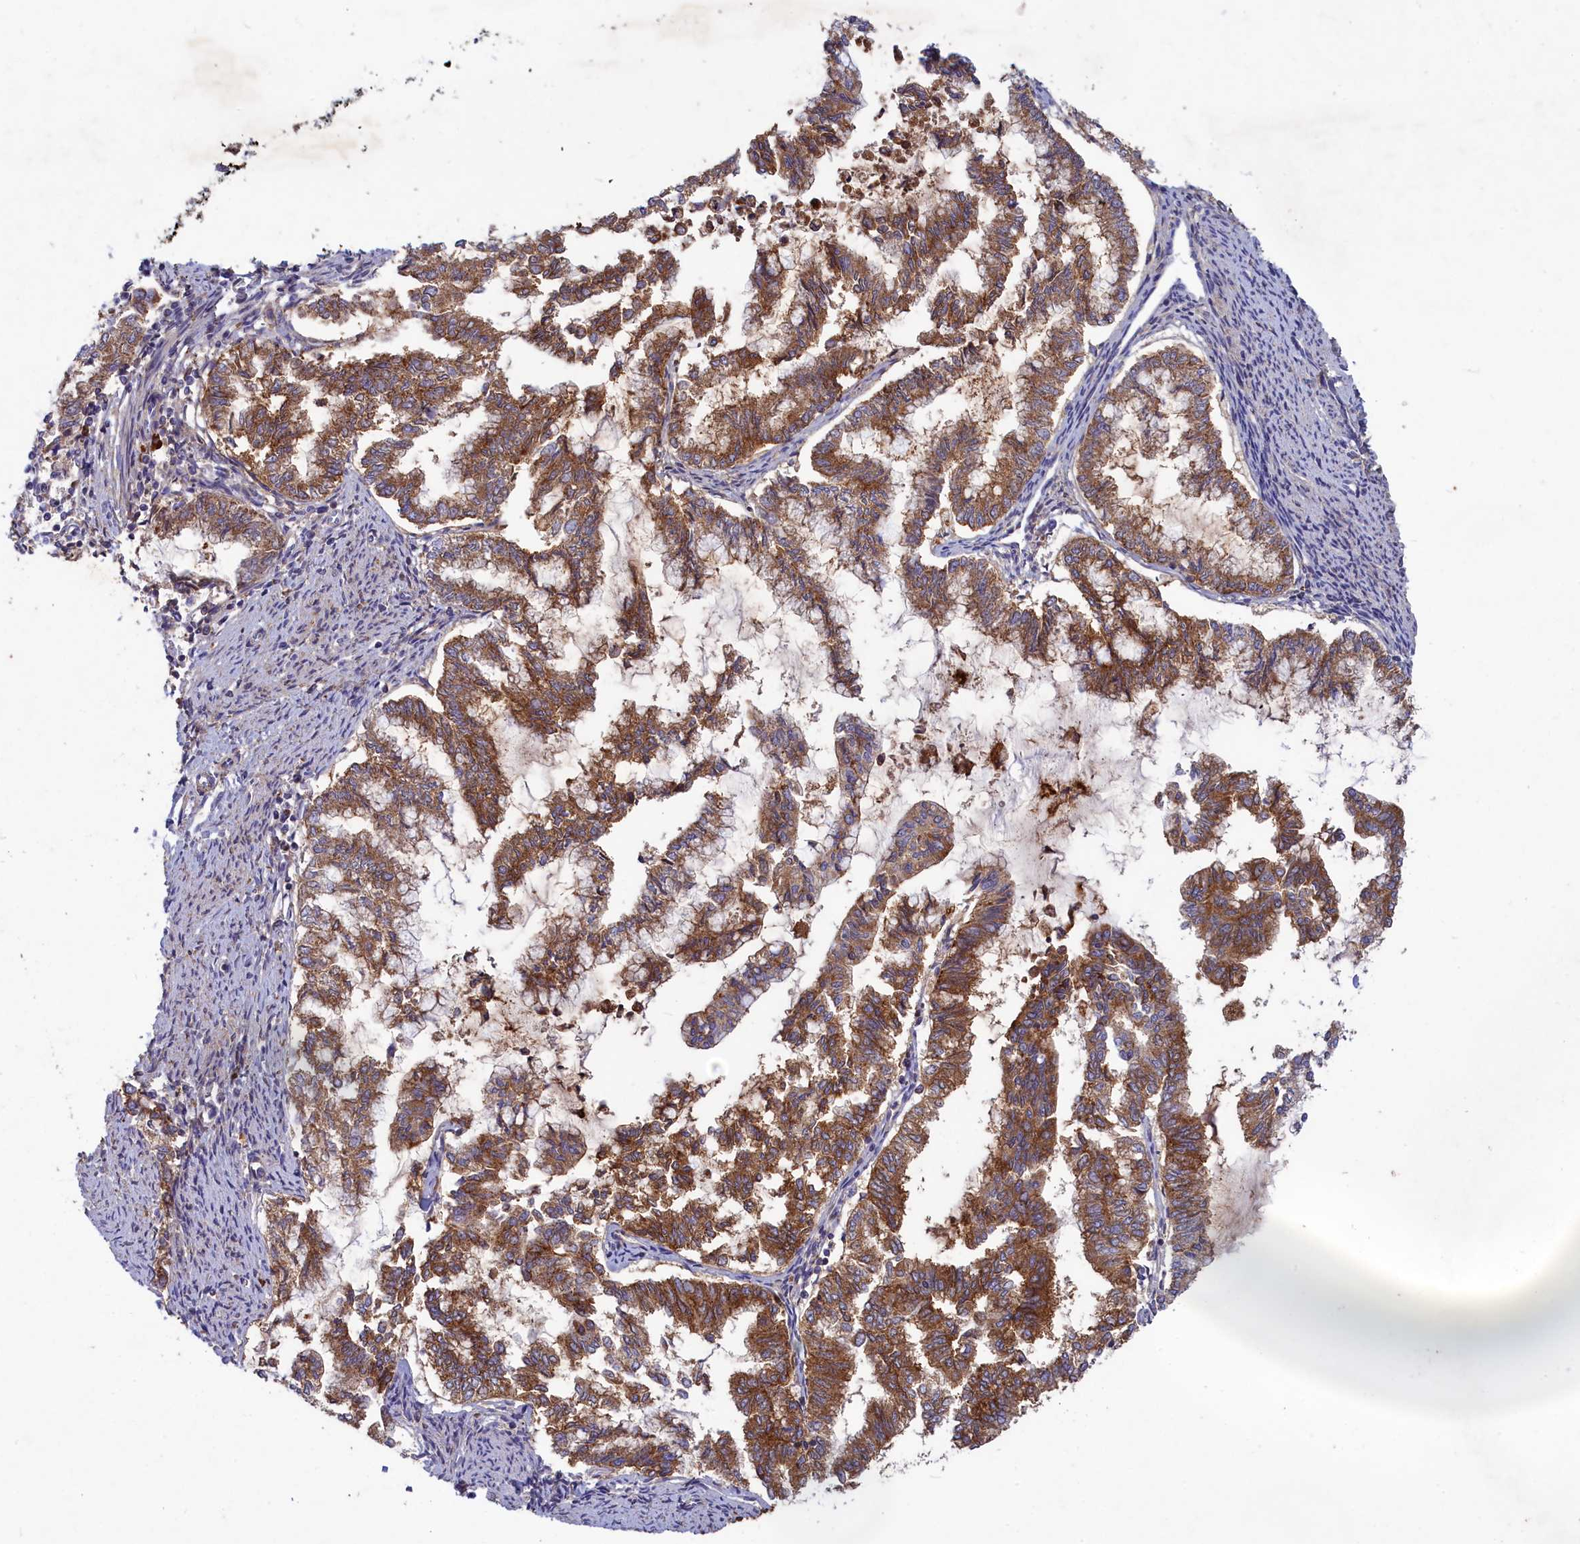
{"staining": {"intensity": "moderate", "quantity": ">75%", "location": "cytoplasmic/membranous"}, "tissue": "endometrial cancer", "cell_type": "Tumor cells", "image_type": "cancer", "snomed": [{"axis": "morphology", "description": "Adenocarcinoma, NOS"}, {"axis": "topography", "description": "Endometrium"}], "caption": "Protein staining reveals moderate cytoplasmic/membranous staining in approximately >75% of tumor cells in endometrial adenocarcinoma.", "gene": "SCAMP4", "patient": {"sex": "female", "age": 79}}